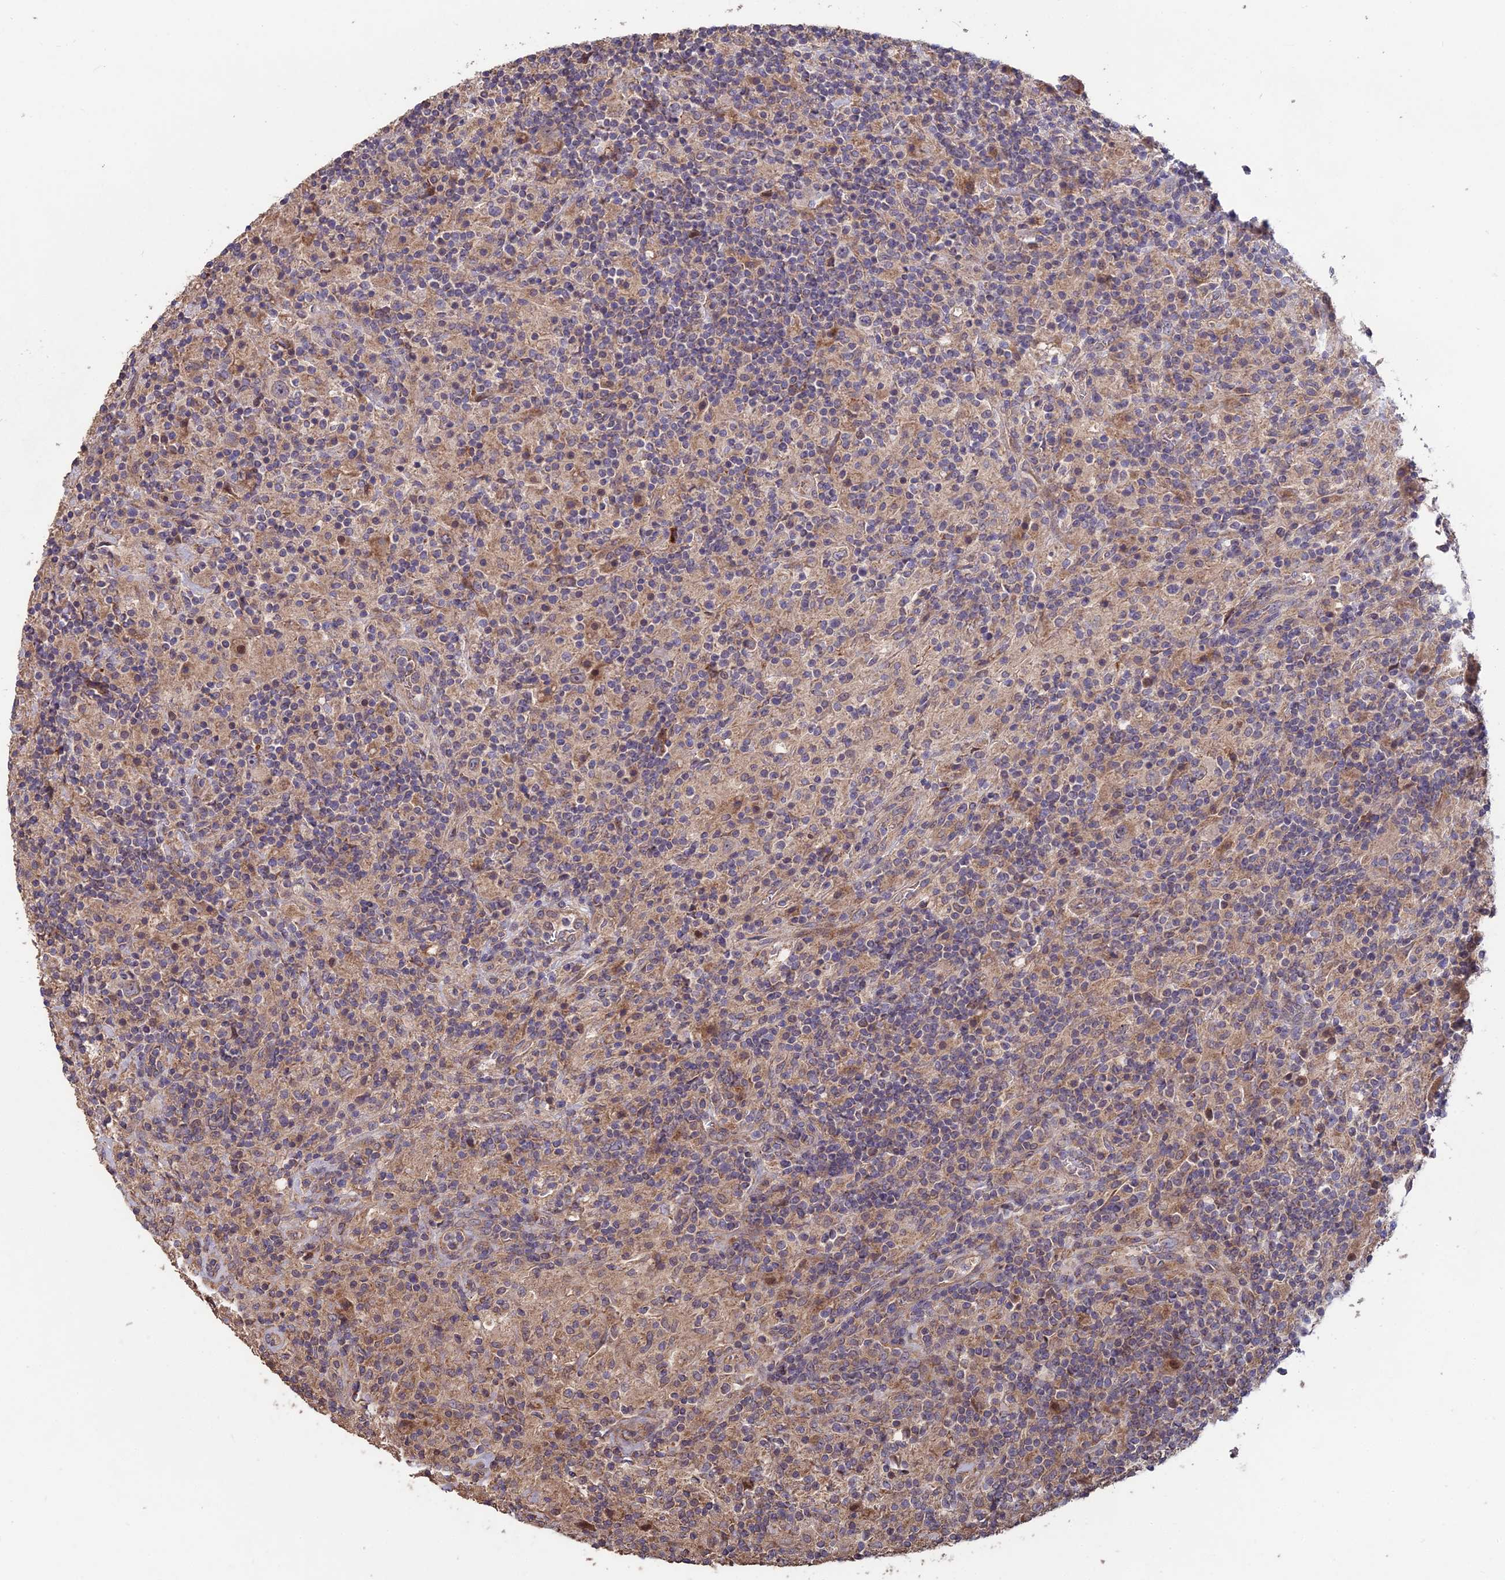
{"staining": {"intensity": "moderate", "quantity": "25%-75%", "location": "cytoplasmic/membranous"}, "tissue": "lymphoma", "cell_type": "Tumor cells", "image_type": "cancer", "snomed": [{"axis": "morphology", "description": "Hodgkin's disease, NOS"}, {"axis": "topography", "description": "Lymph node"}], "caption": "This is a photomicrograph of immunohistochemistry (IHC) staining of Hodgkin's disease, which shows moderate positivity in the cytoplasmic/membranous of tumor cells.", "gene": "SHISA5", "patient": {"sex": "male", "age": 70}}